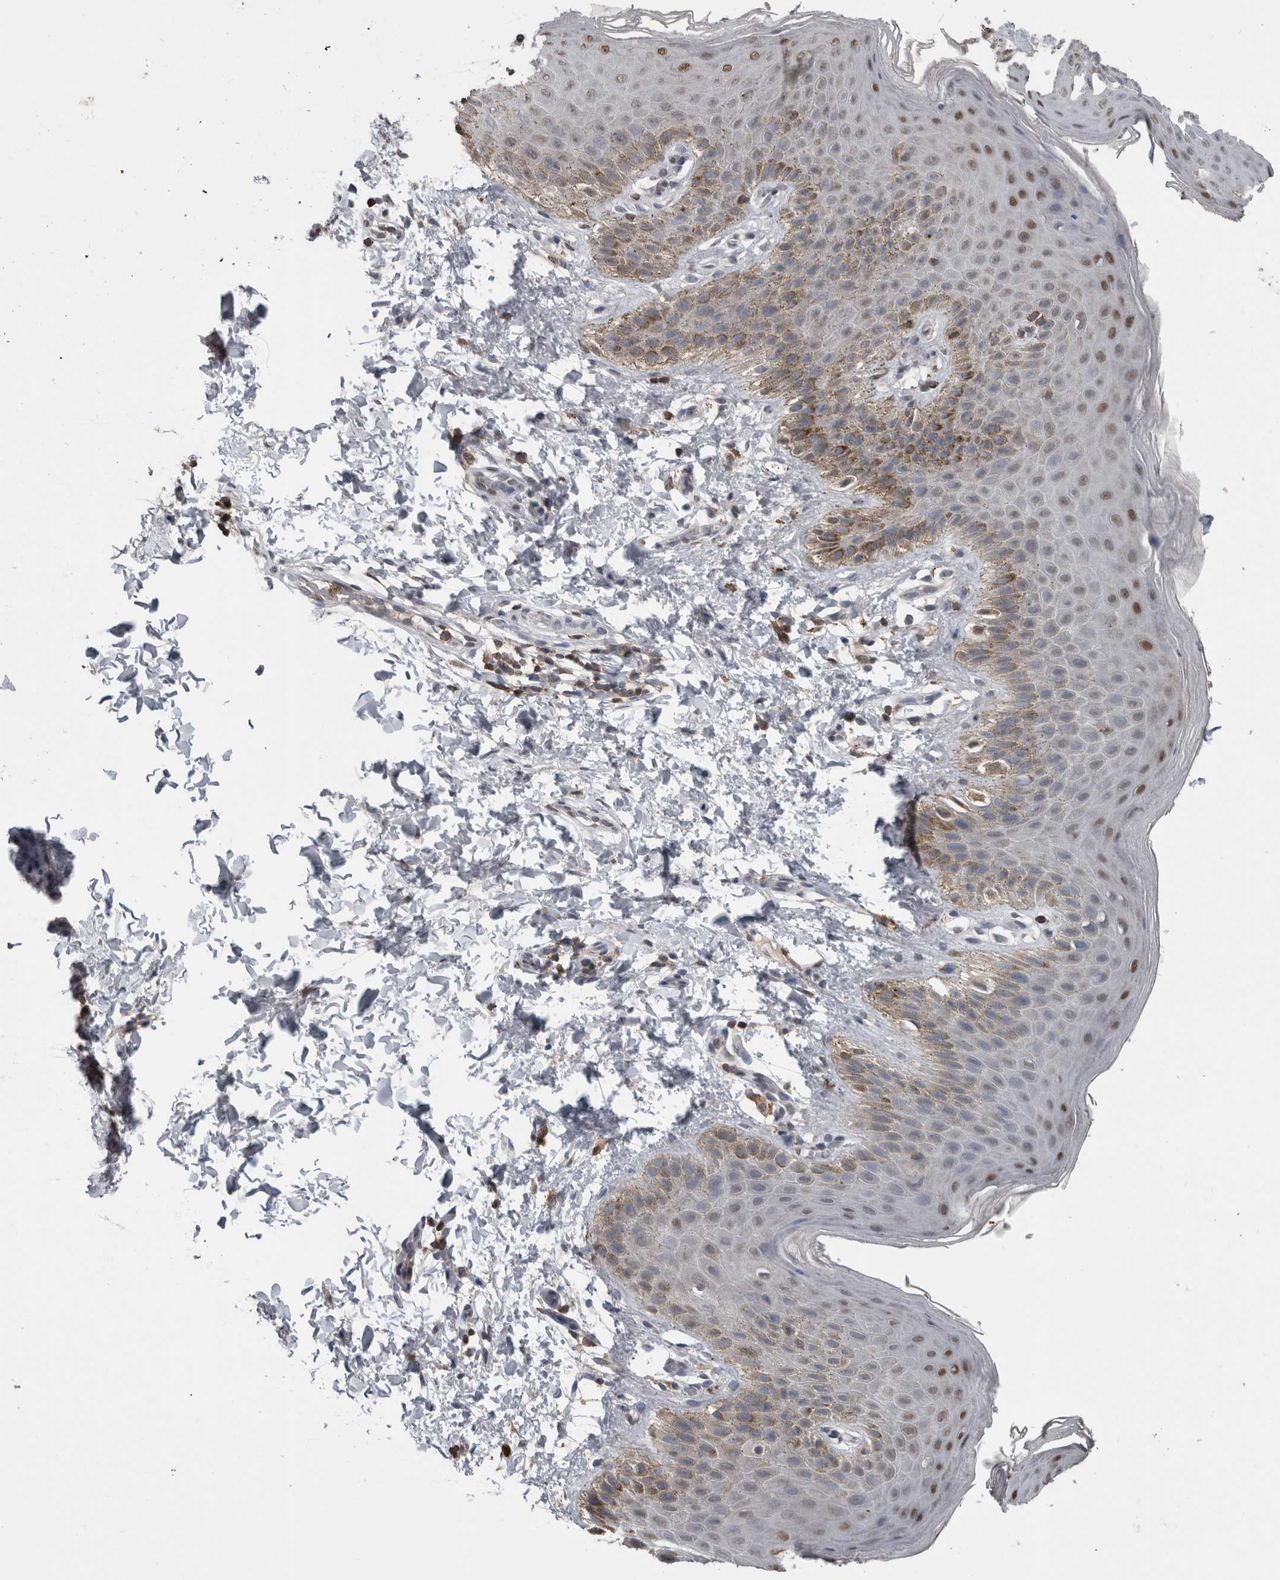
{"staining": {"intensity": "moderate", "quantity": "<25%", "location": "cytoplasmic/membranous,nuclear"}, "tissue": "skin", "cell_type": "Epidermal cells", "image_type": "normal", "snomed": [{"axis": "morphology", "description": "Normal tissue, NOS"}, {"axis": "topography", "description": "Anal"}, {"axis": "topography", "description": "Peripheral nerve tissue"}], "caption": "Epidermal cells show low levels of moderate cytoplasmic/membranous,nuclear staining in about <25% of cells in benign human skin. (Stains: DAB in brown, nuclei in blue, Microscopy: brightfield microscopy at high magnification).", "gene": "MAFF", "patient": {"sex": "male", "age": 44}}